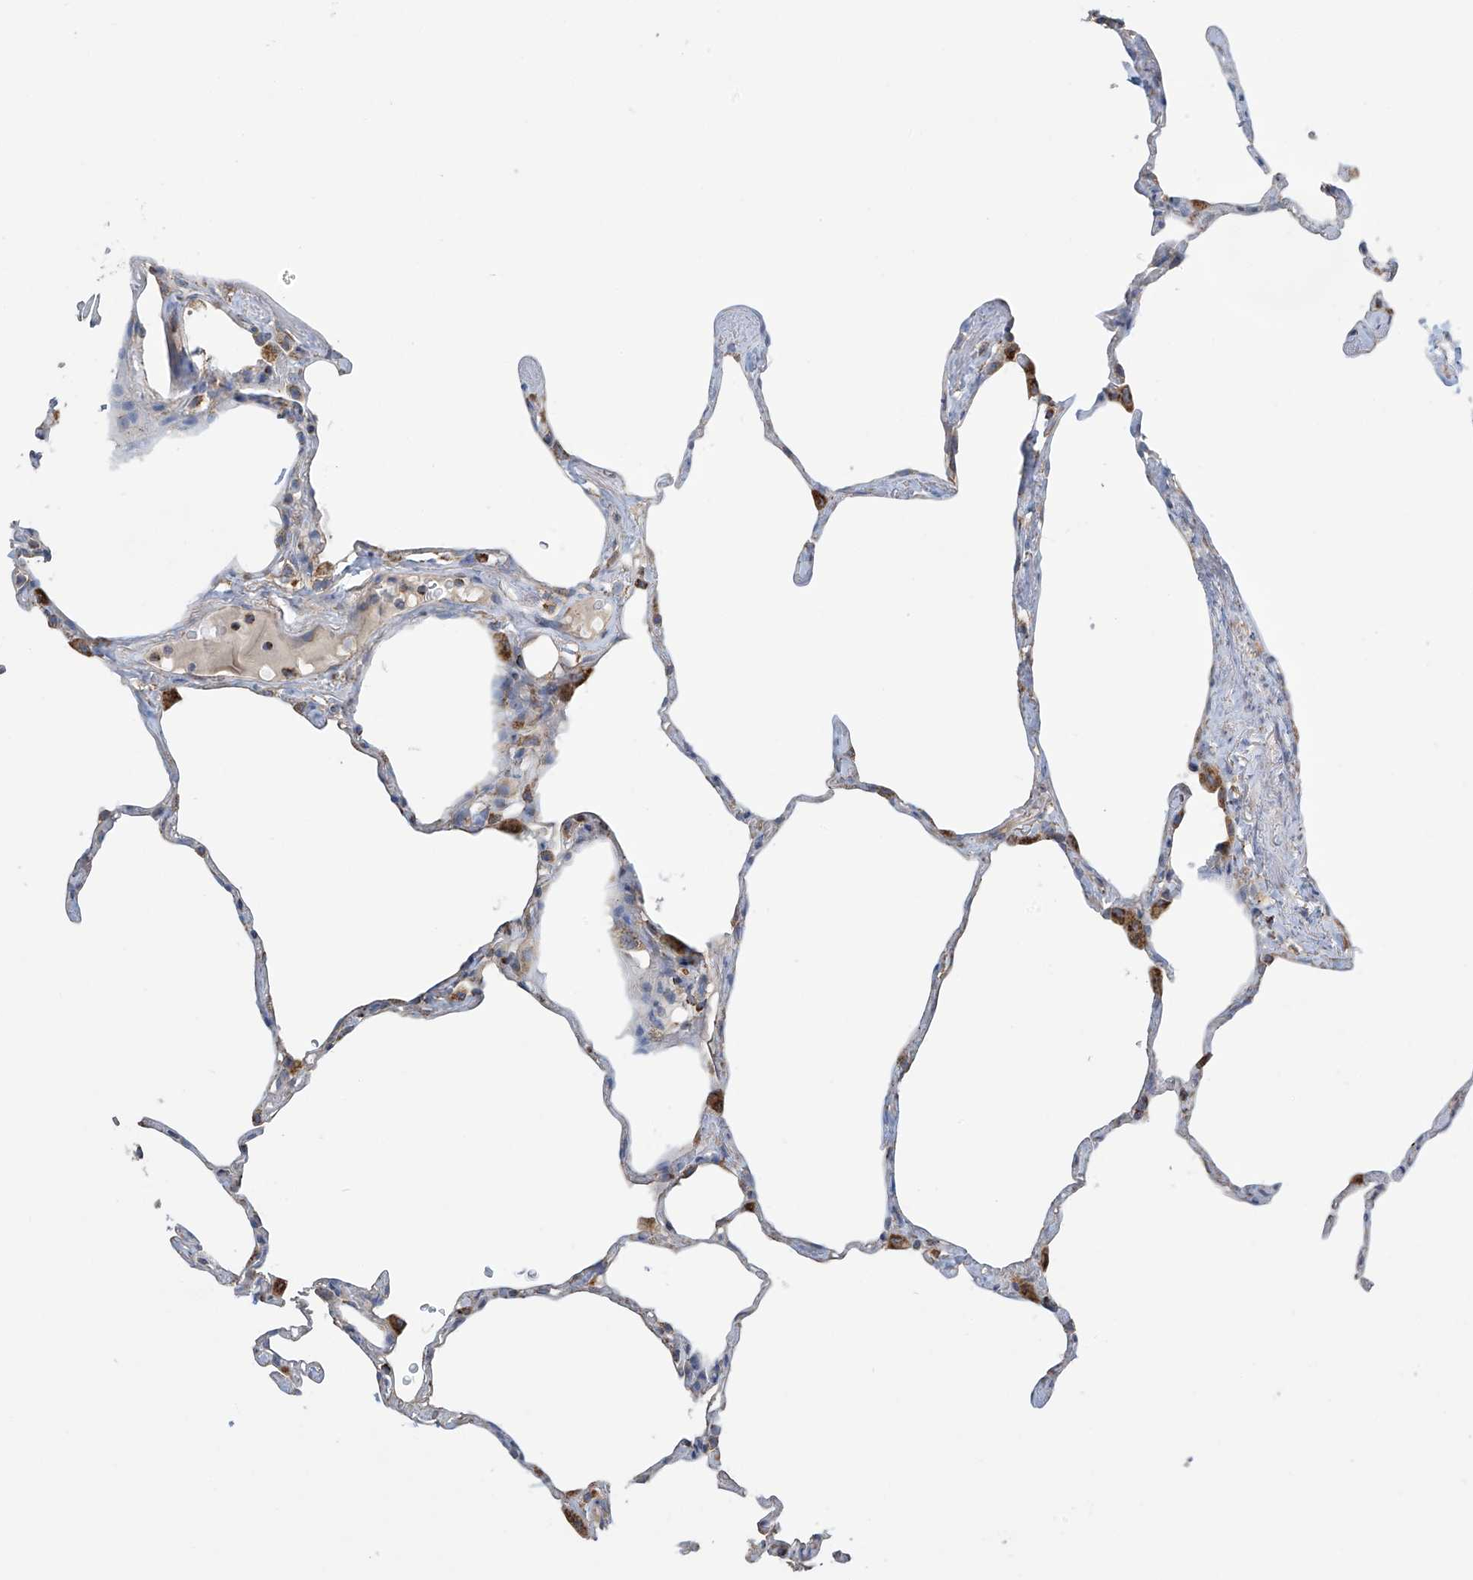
{"staining": {"intensity": "moderate", "quantity": "<25%", "location": "cytoplasmic/membranous"}, "tissue": "lung", "cell_type": "Alveolar cells", "image_type": "normal", "snomed": [{"axis": "morphology", "description": "Normal tissue, NOS"}, {"axis": "topography", "description": "Lung"}], "caption": "Brown immunohistochemical staining in benign human lung displays moderate cytoplasmic/membranous staining in about <25% of alveolar cells.", "gene": "PNPT1", "patient": {"sex": "male", "age": 65}}